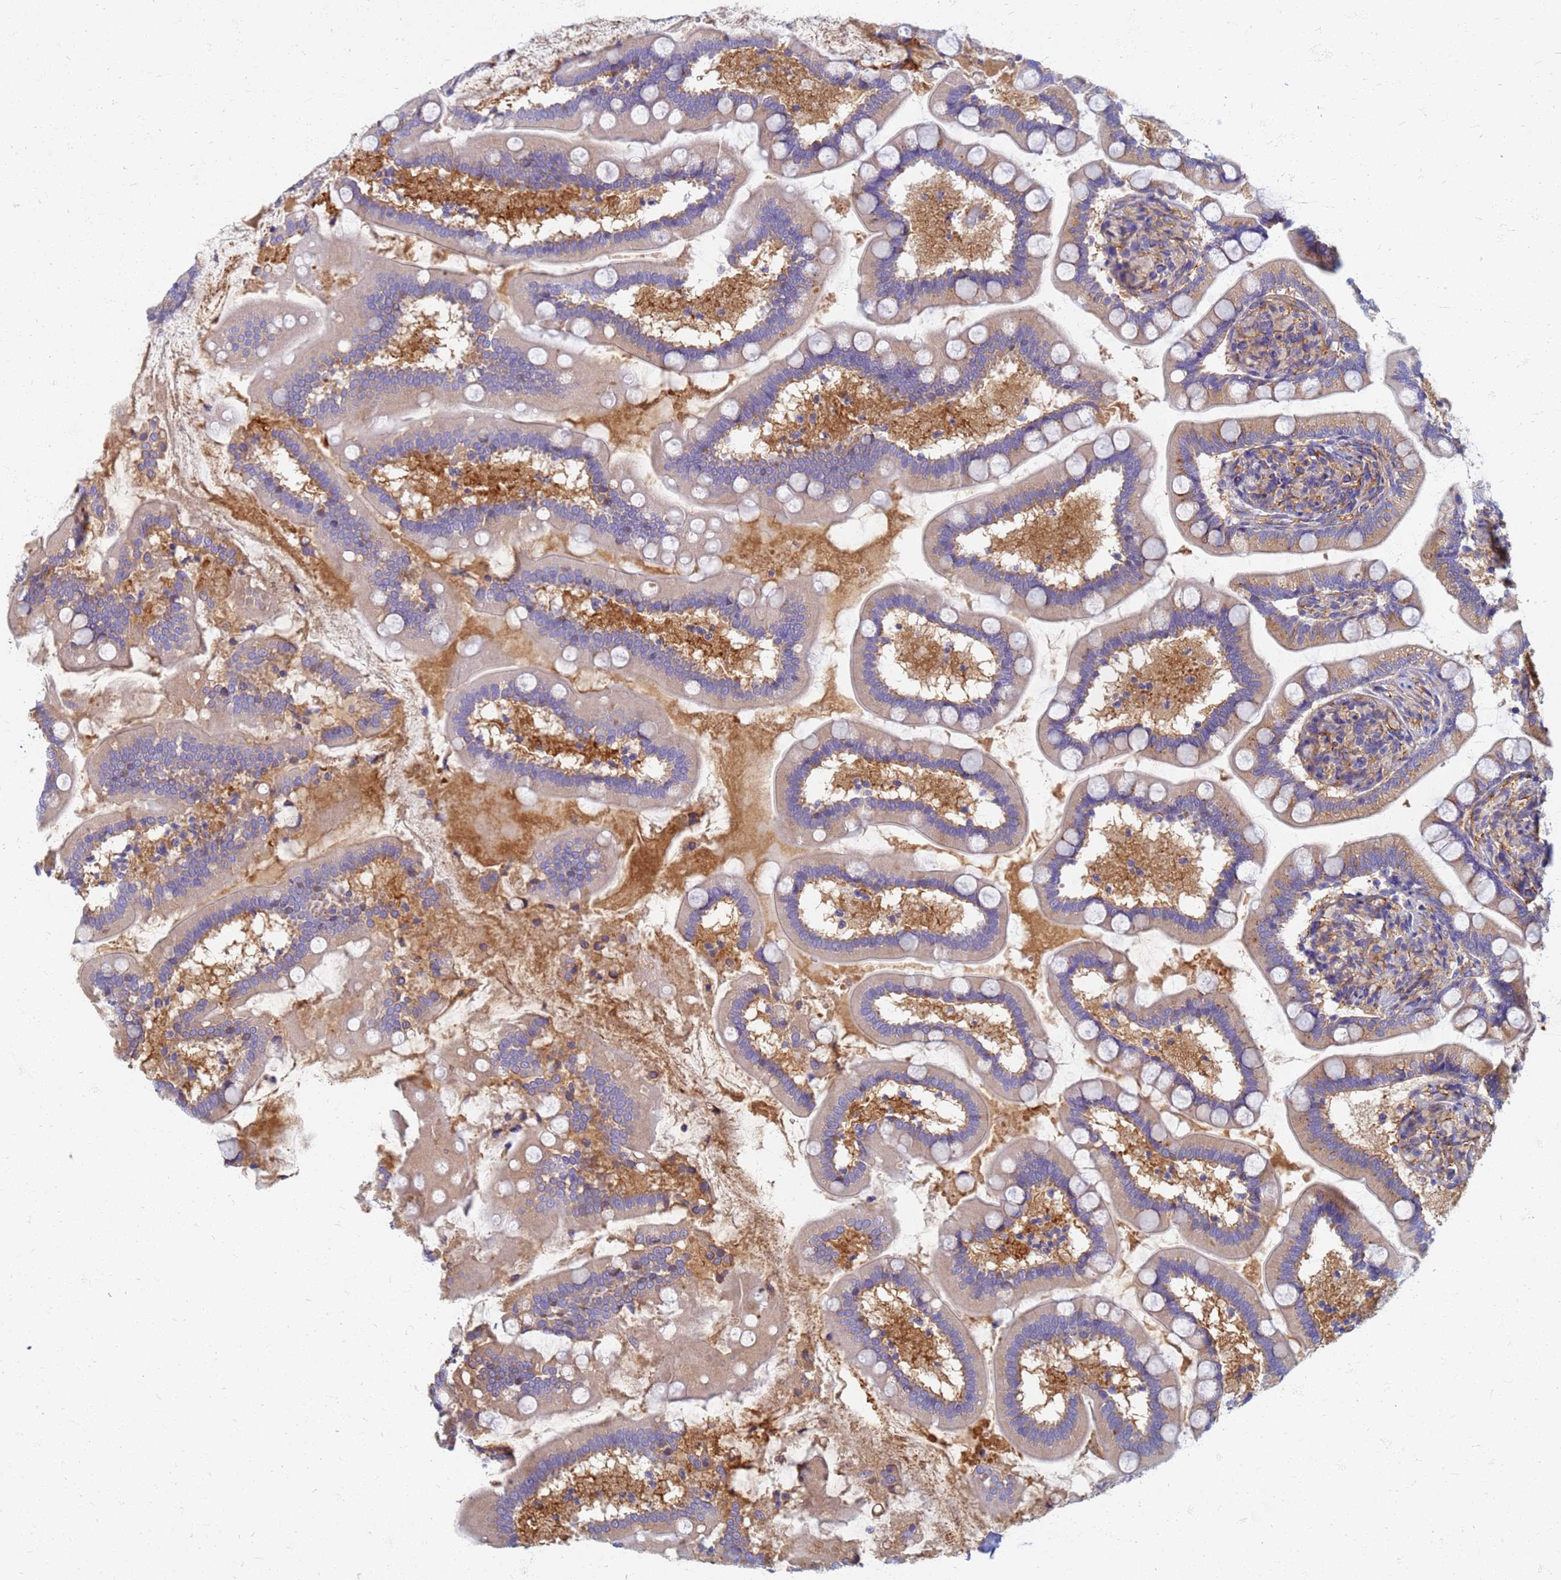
{"staining": {"intensity": "moderate", "quantity": "<25%", "location": "cytoplasmic/membranous"}, "tissue": "small intestine", "cell_type": "Glandular cells", "image_type": "normal", "snomed": [{"axis": "morphology", "description": "Normal tissue, NOS"}, {"axis": "topography", "description": "Small intestine"}], "caption": "Small intestine stained with DAB (3,3'-diaminobenzidine) IHC reveals low levels of moderate cytoplasmic/membranous staining in approximately <25% of glandular cells.", "gene": "EEA1", "patient": {"sex": "female", "age": 64}}